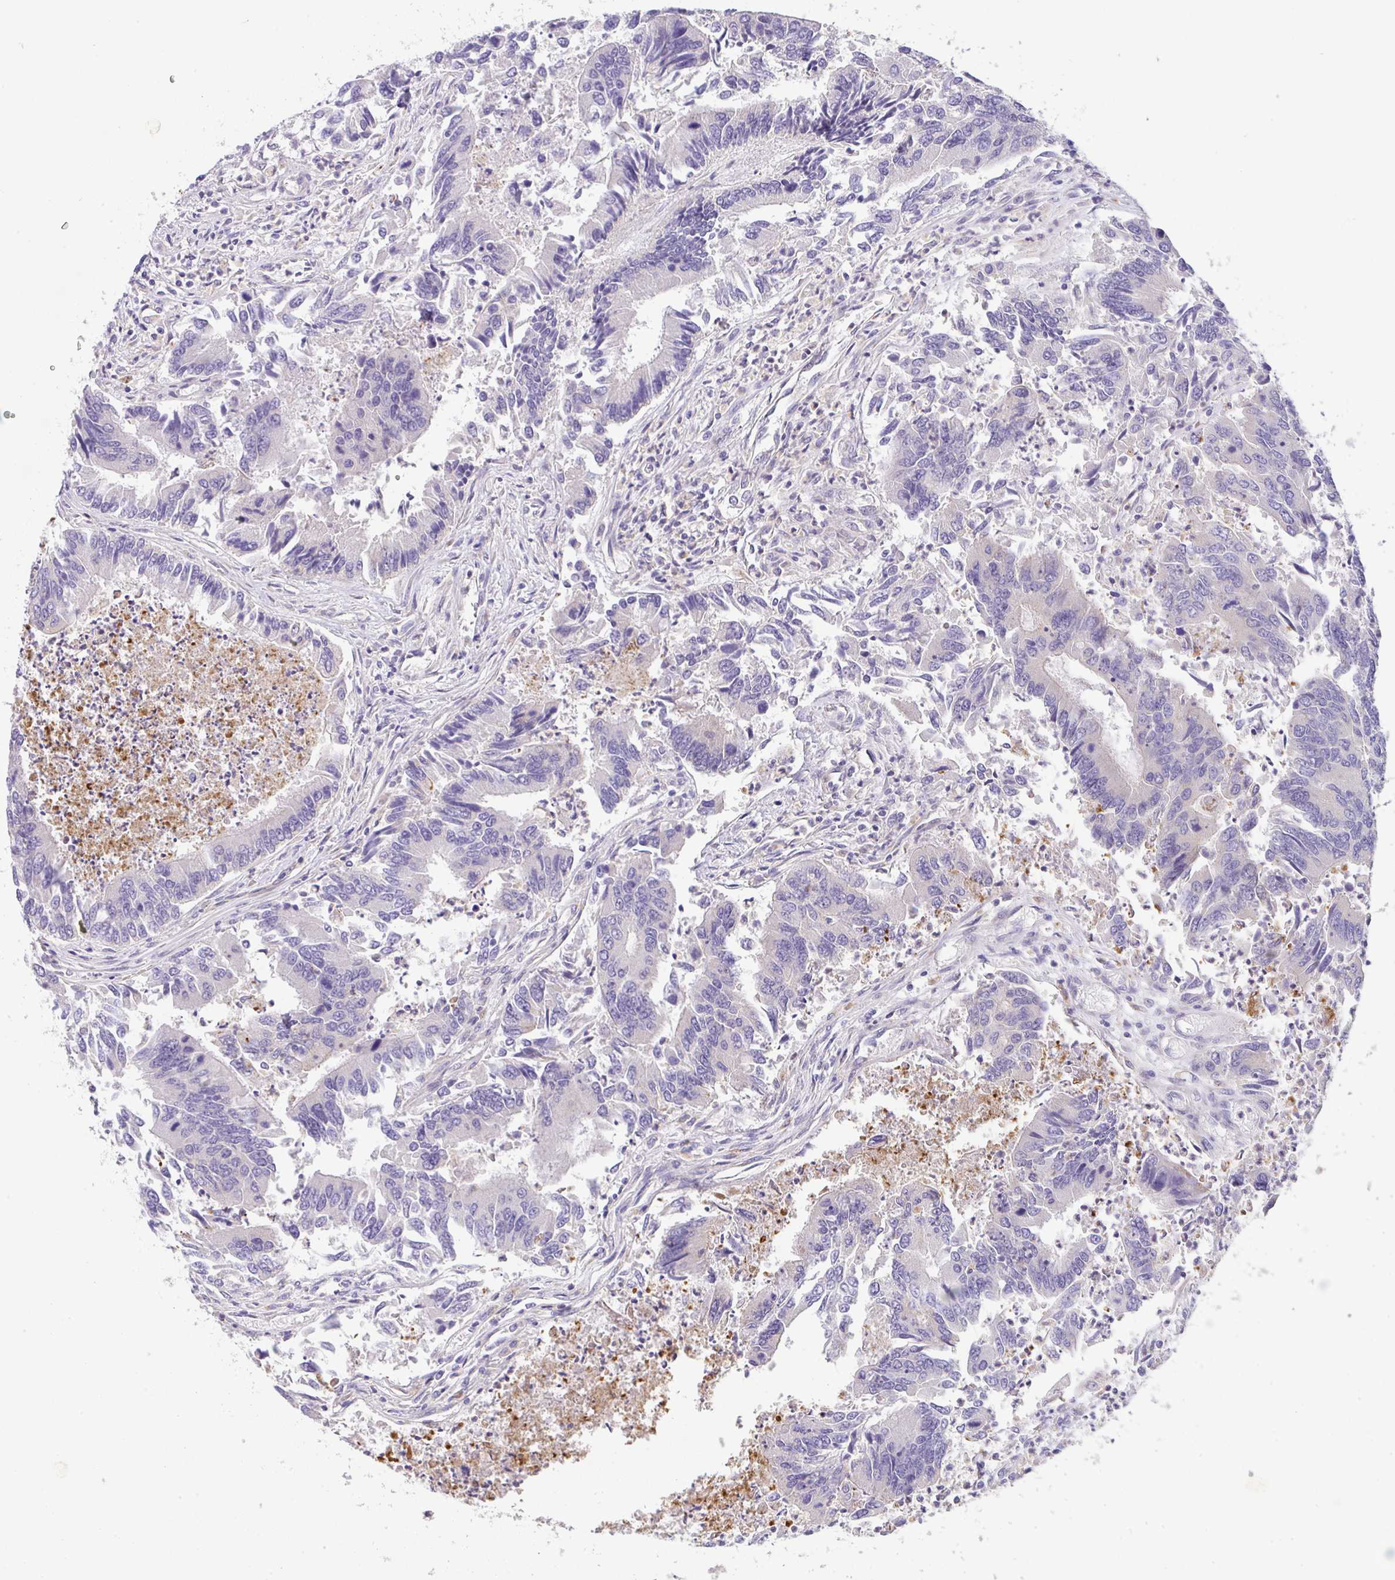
{"staining": {"intensity": "negative", "quantity": "none", "location": "none"}, "tissue": "colorectal cancer", "cell_type": "Tumor cells", "image_type": "cancer", "snomed": [{"axis": "morphology", "description": "Adenocarcinoma, NOS"}, {"axis": "topography", "description": "Colon"}], "caption": "A high-resolution photomicrograph shows immunohistochemistry staining of colorectal adenocarcinoma, which shows no significant expression in tumor cells.", "gene": "EPN3", "patient": {"sex": "female", "age": 67}}